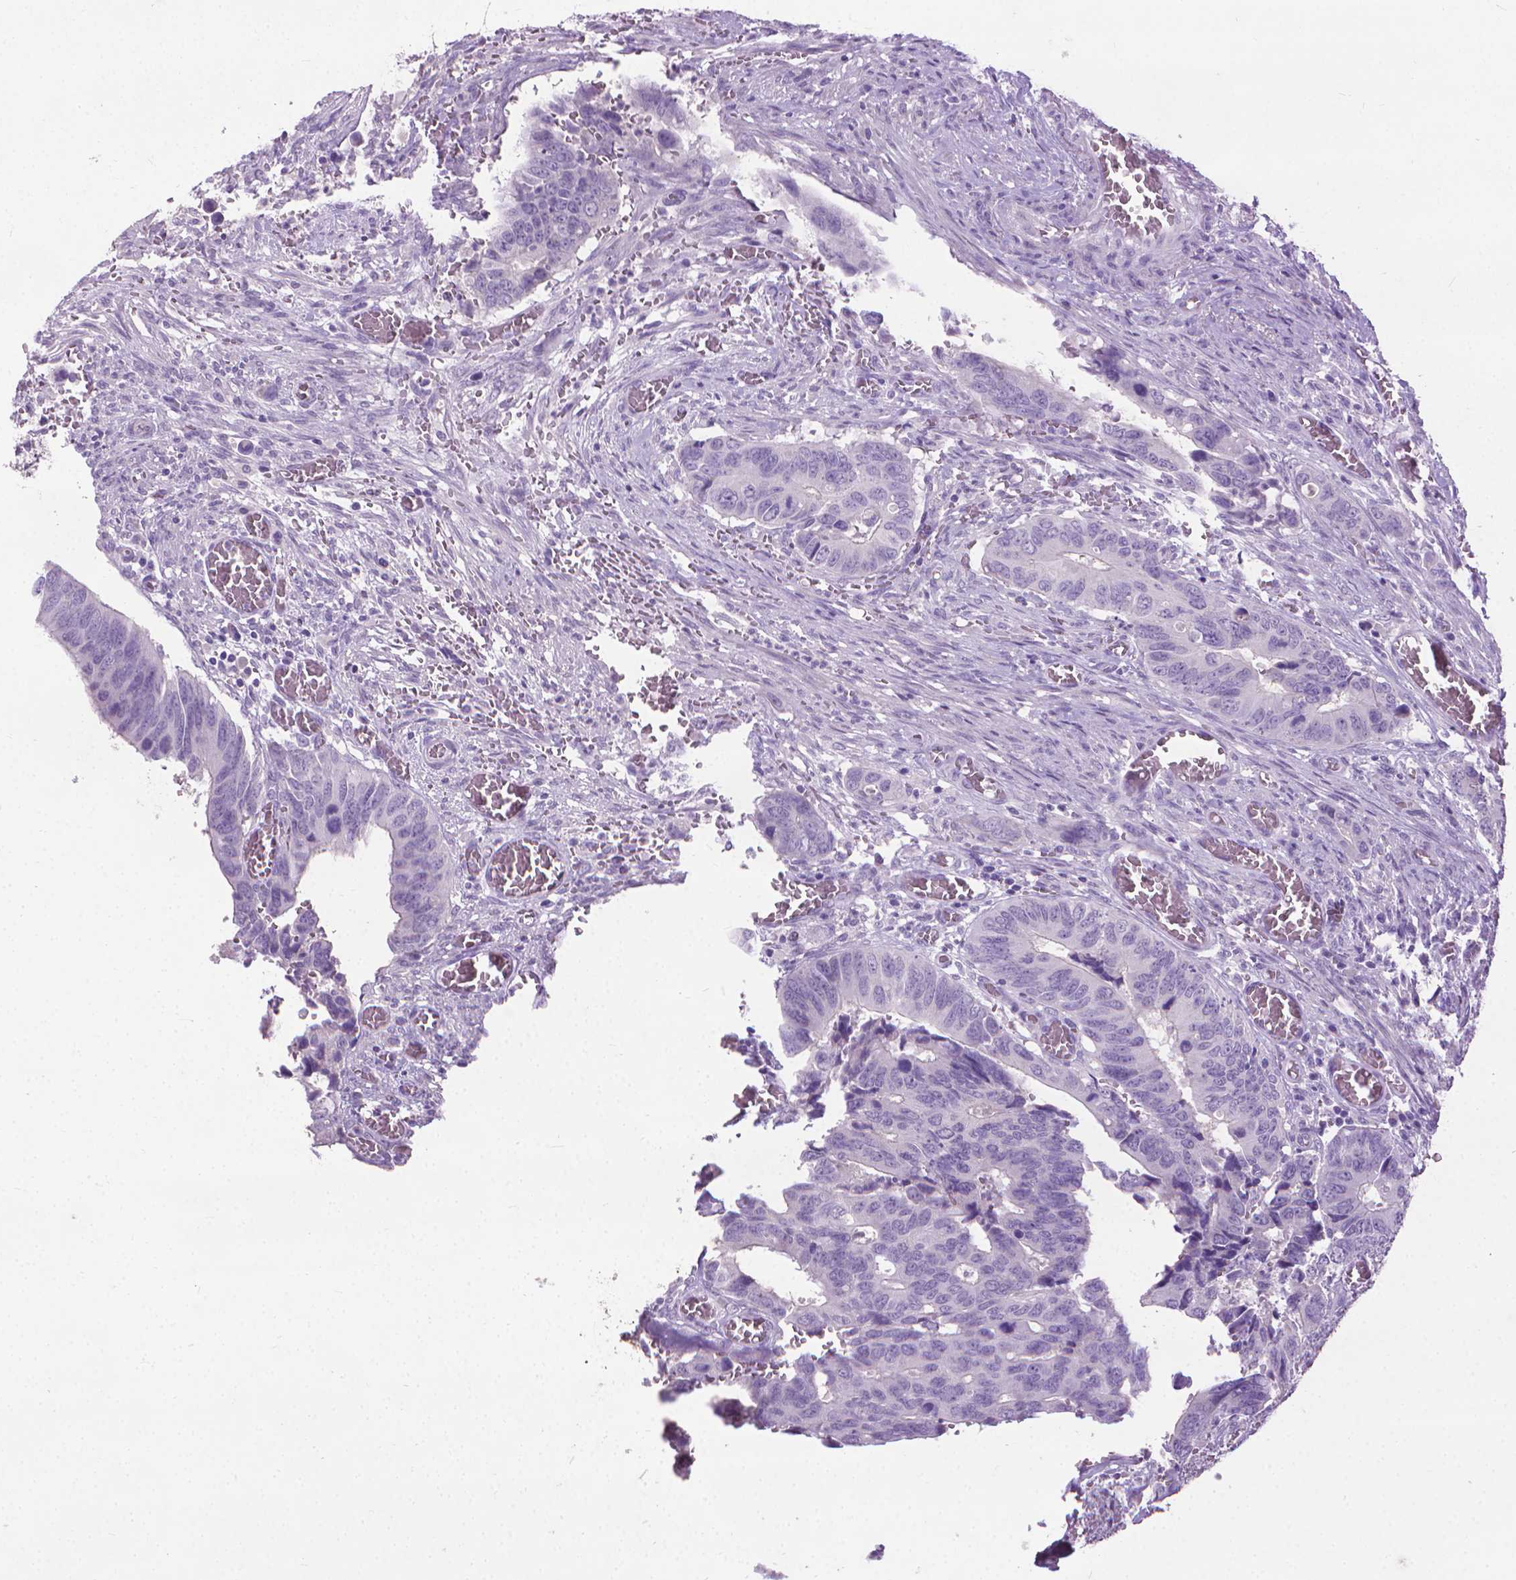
{"staining": {"intensity": "negative", "quantity": "none", "location": "none"}, "tissue": "colorectal cancer", "cell_type": "Tumor cells", "image_type": "cancer", "snomed": [{"axis": "morphology", "description": "Adenocarcinoma, NOS"}, {"axis": "topography", "description": "Colon"}], "caption": "Histopathology image shows no protein staining in tumor cells of colorectal cancer (adenocarcinoma) tissue.", "gene": "KRT5", "patient": {"sex": "male", "age": 49}}